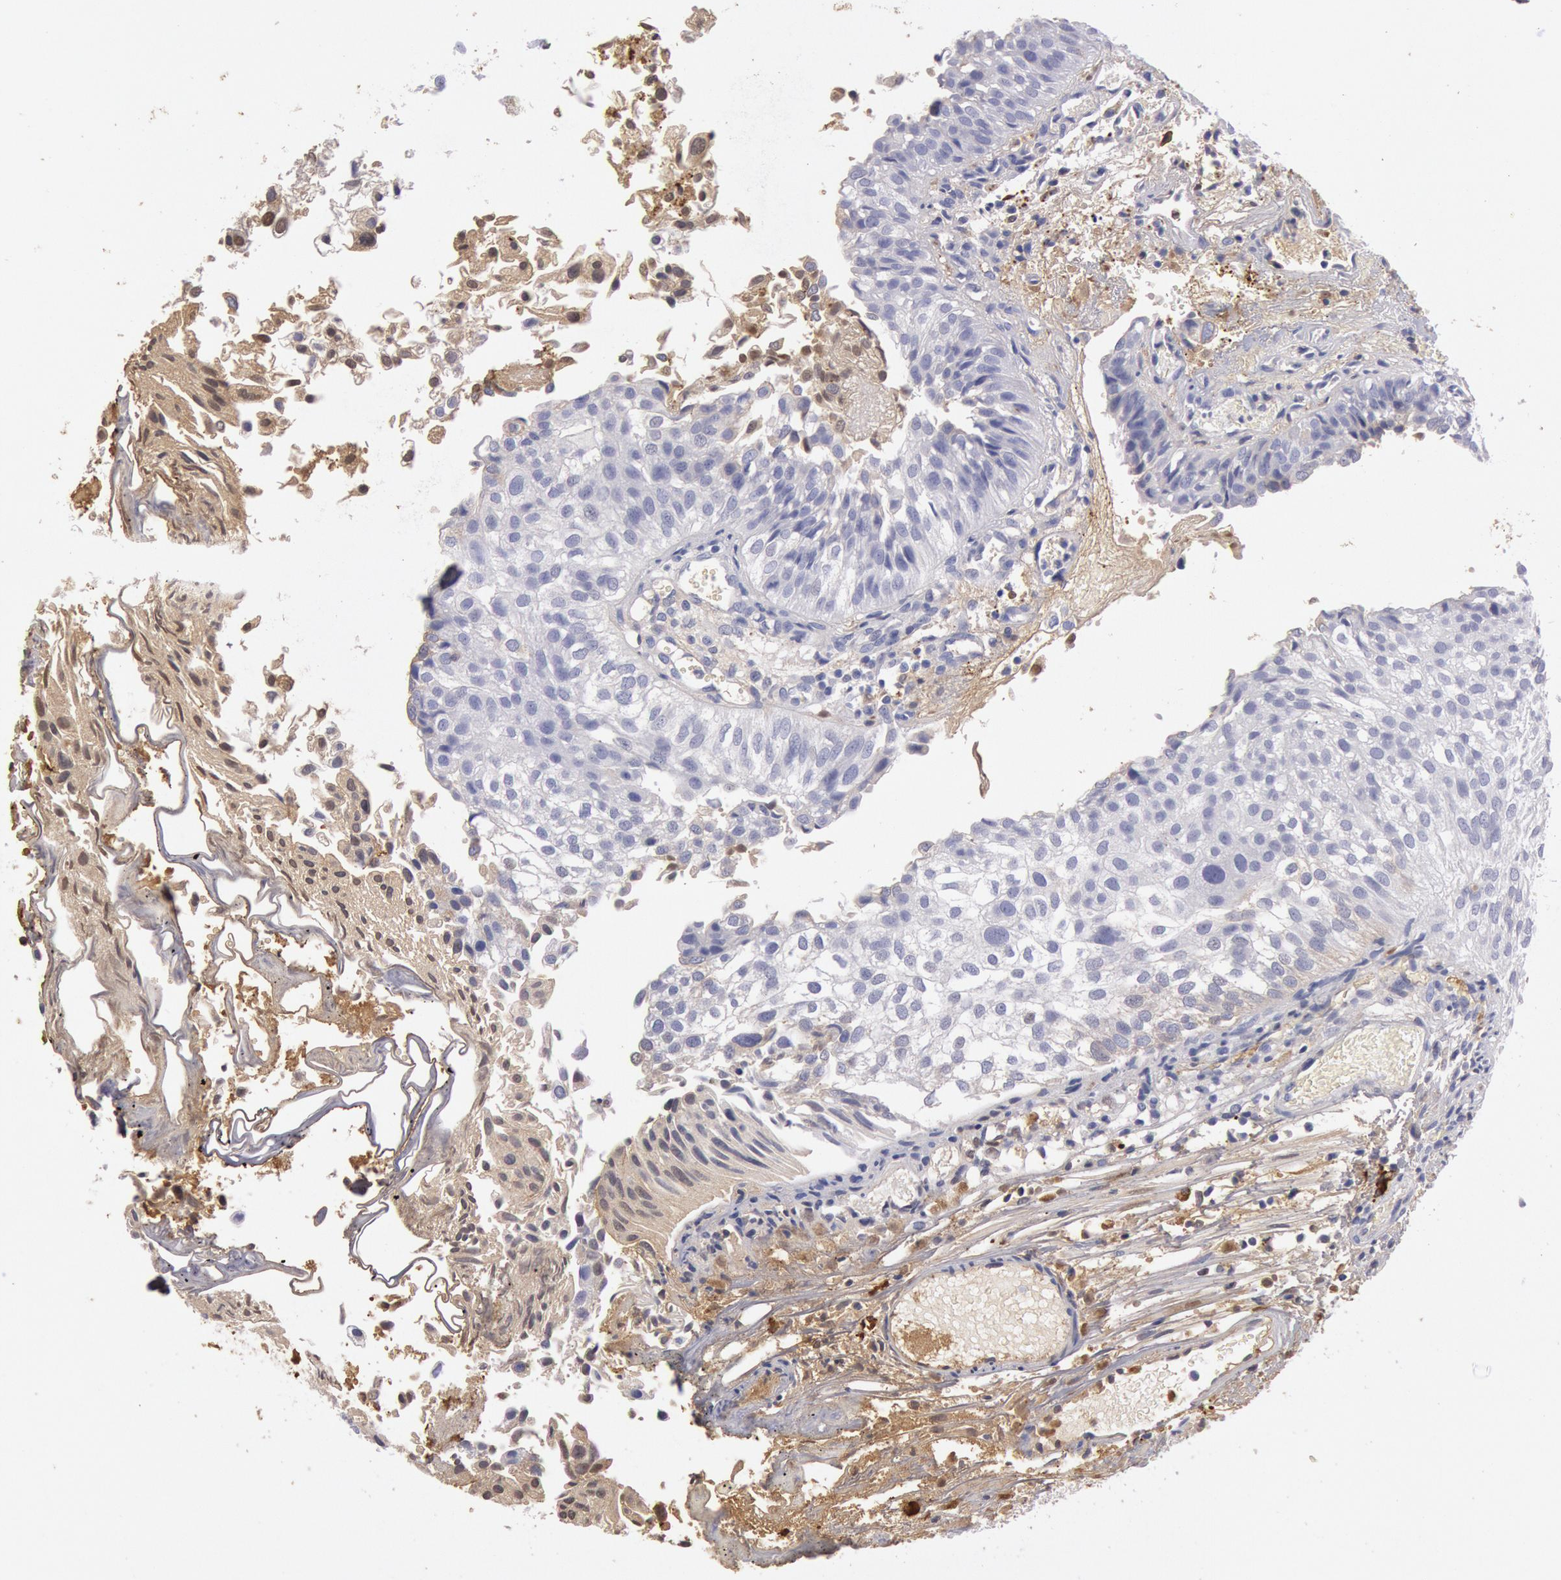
{"staining": {"intensity": "weak", "quantity": "25%-75%", "location": "cytoplasmic/membranous"}, "tissue": "urothelial cancer", "cell_type": "Tumor cells", "image_type": "cancer", "snomed": [{"axis": "morphology", "description": "Urothelial carcinoma, Low grade"}, {"axis": "topography", "description": "Urinary bladder"}], "caption": "Immunohistochemistry (IHC) staining of urothelial carcinoma (low-grade), which shows low levels of weak cytoplasmic/membranous staining in about 25%-75% of tumor cells indicating weak cytoplasmic/membranous protein expression. The staining was performed using DAB (brown) for protein detection and nuclei were counterstained in hematoxylin (blue).", "gene": "IGHA1", "patient": {"sex": "female", "age": 89}}